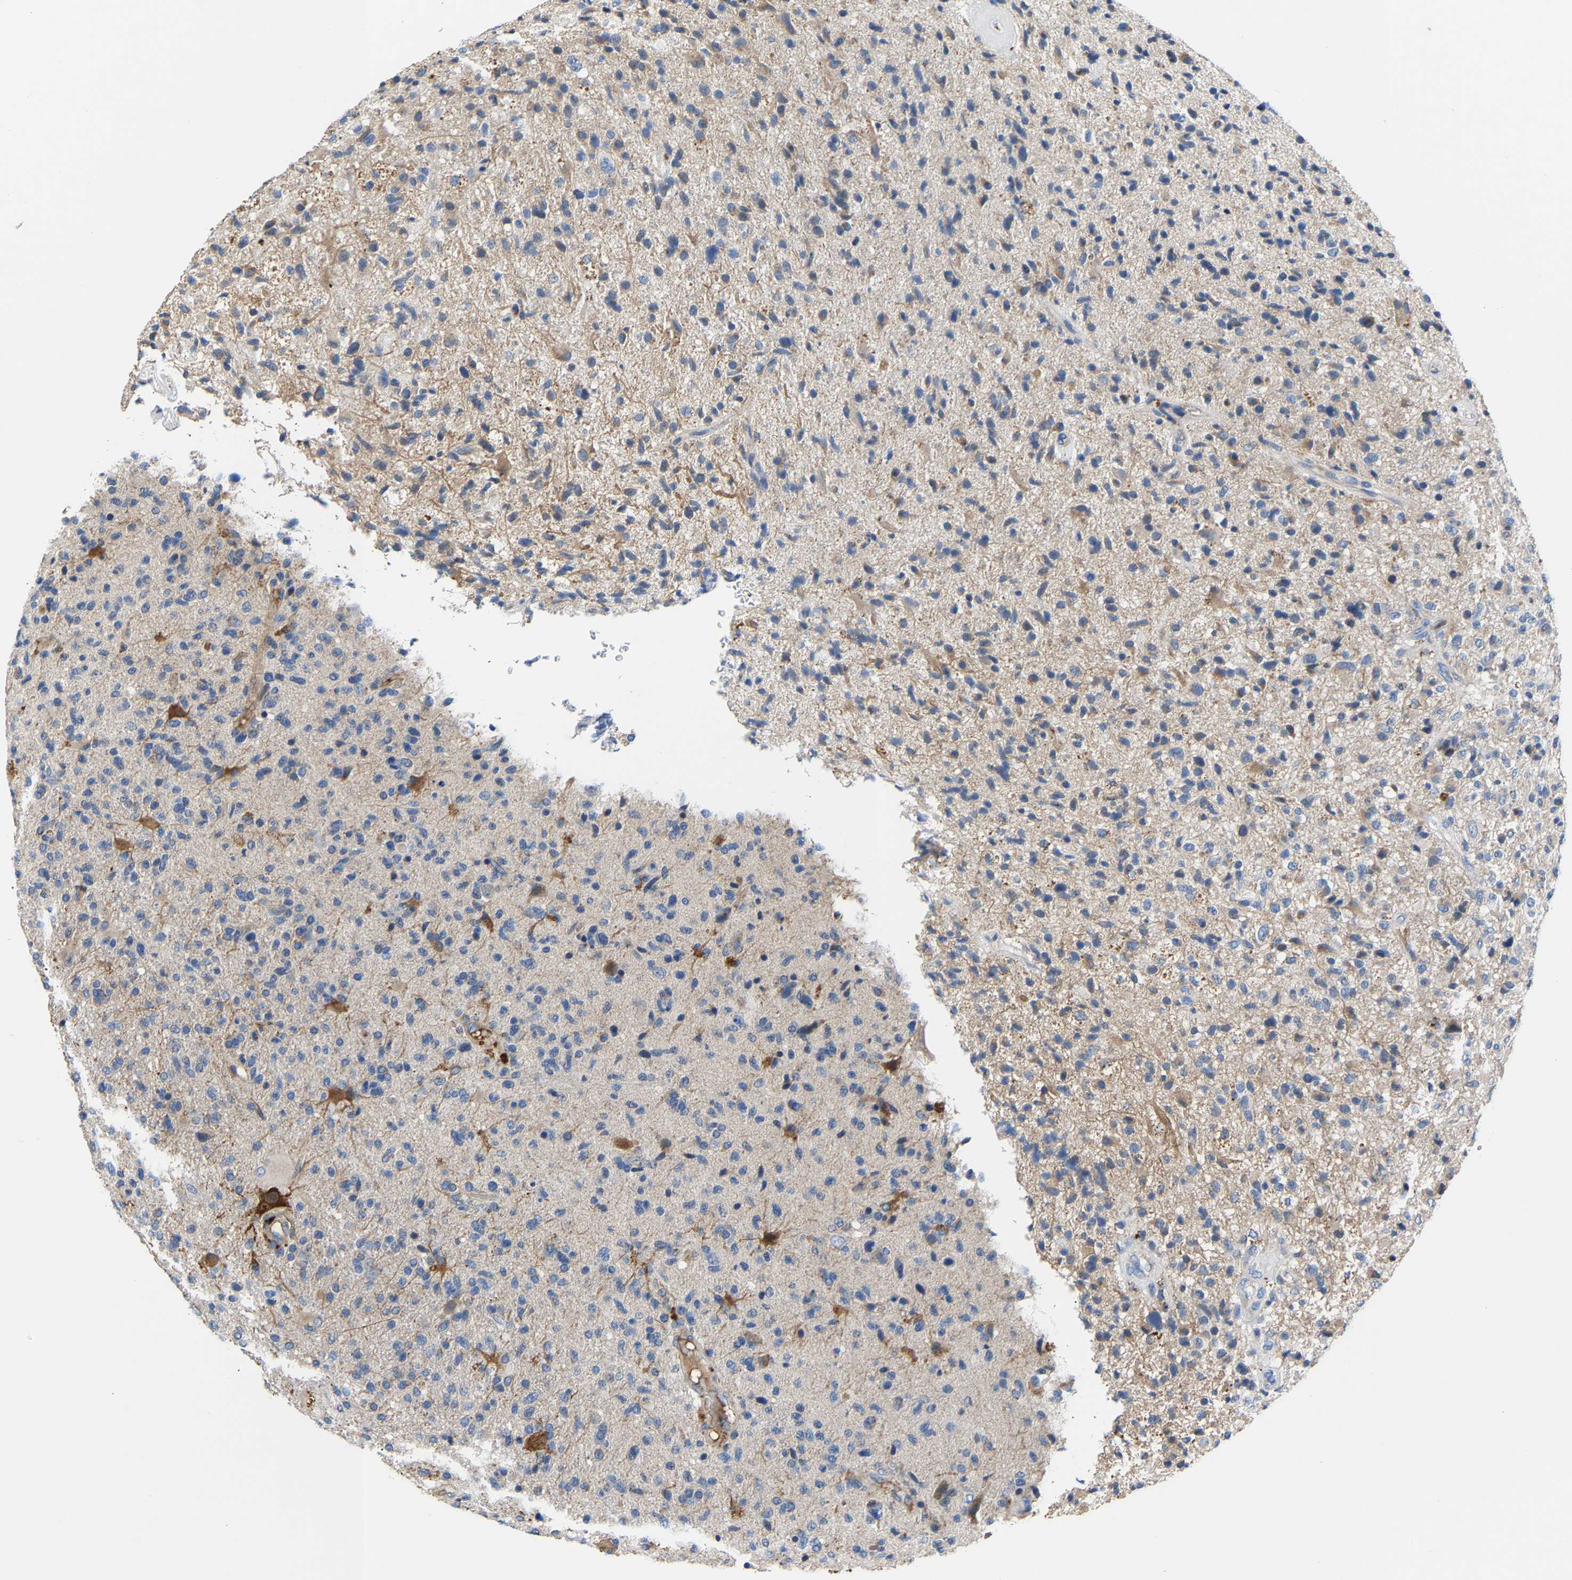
{"staining": {"intensity": "negative", "quantity": "none", "location": "none"}, "tissue": "glioma", "cell_type": "Tumor cells", "image_type": "cancer", "snomed": [{"axis": "morphology", "description": "Glioma, malignant, High grade"}, {"axis": "topography", "description": "Brain"}], "caption": "This histopathology image is of glioma stained with immunohistochemistry to label a protein in brown with the nuclei are counter-stained blue. There is no expression in tumor cells.", "gene": "CCDC171", "patient": {"sex": "male", "age": 72}}